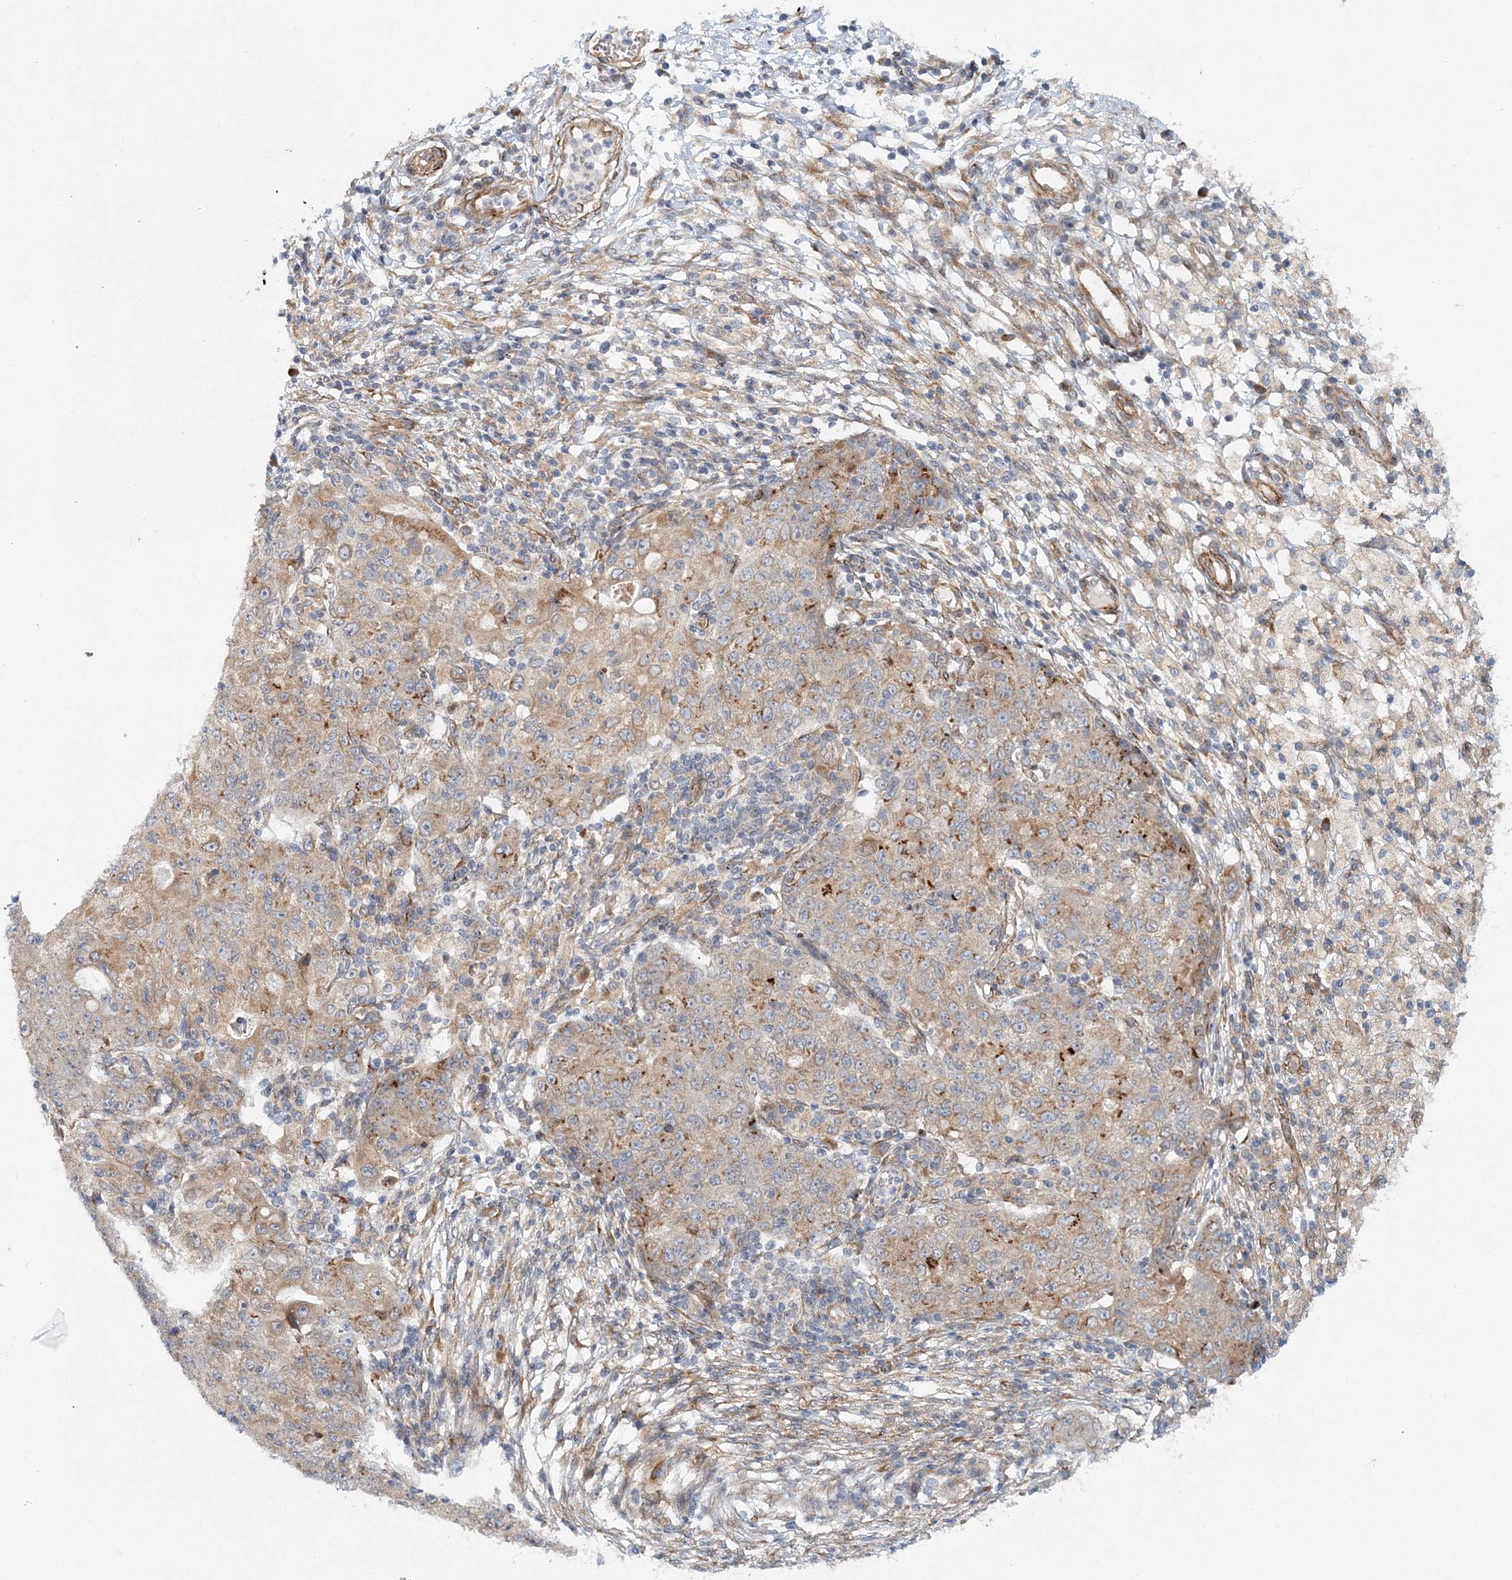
{"staining": {"intensity": "strong", "quantity": "<25%", "location": "cytoplasmic/membranous"}, "tissue": "ovarian cancer", "cell_type": "Tumor cells", "image_type": "cancer", "snomed": [{"axis": "morphology", "description": "Carcinoma, endometroid"}, {"axis": "topography", "description": "Ovary"}], "caption": "Endometroid carcinoma (ovarian) stained with a brown dye reveals strong cytoplasmic/membranous positive expression in approximately <25% of tumor cells.", "gene": "NBAS", "patient": {"sex": "female", "age": 42}}